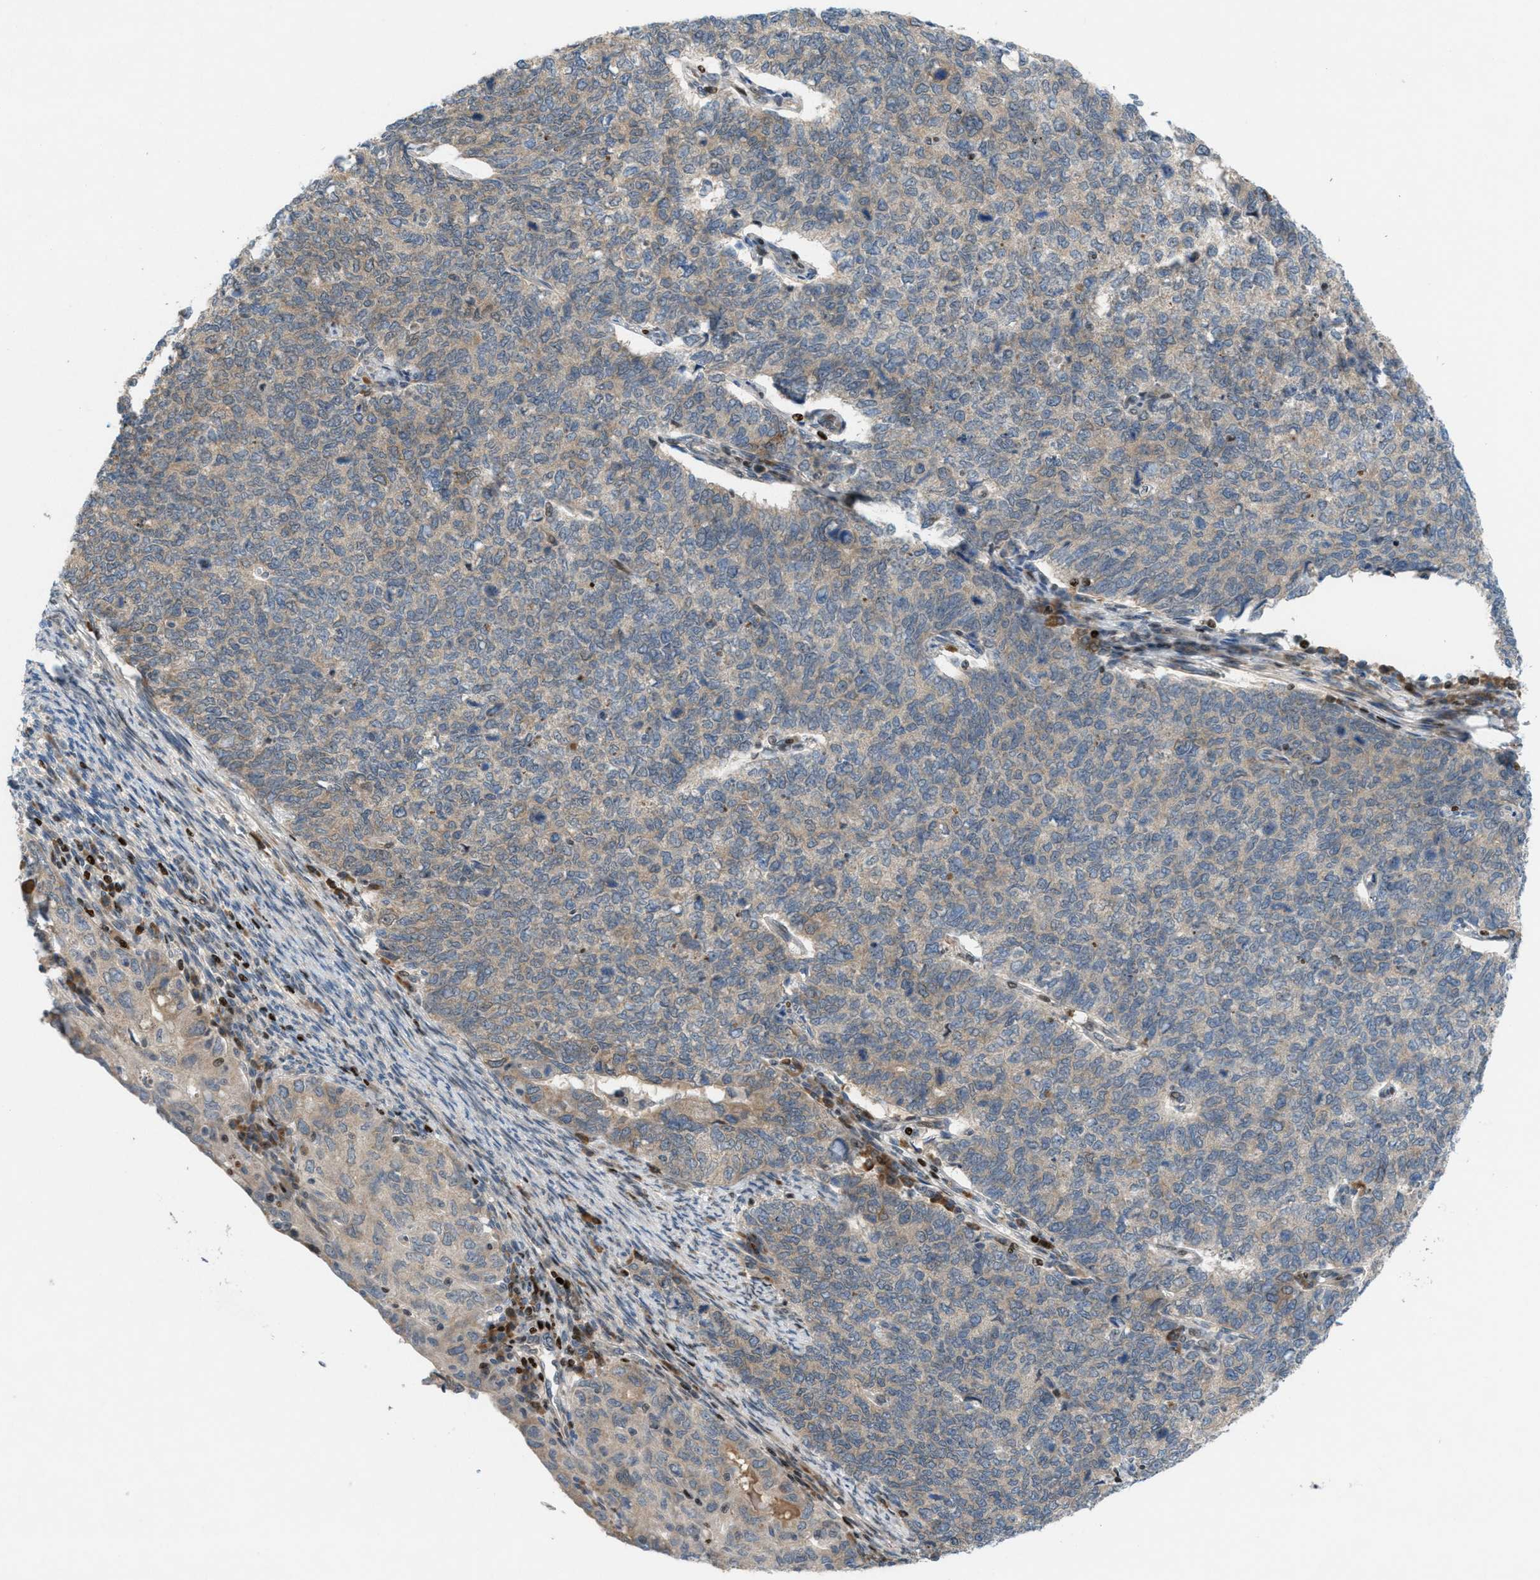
{"staining": {"intensity": "weak", "quantity": "<25%", "location": "cytoplasmic/membranous"}, "tissue": "cervical cancer", "cell_type": "Tumor cells", "image_type": "cancer", "snomed": [{"axis": "morphology", "description": "Squamous cell carcinoma, NOS"}, {"axis": "topography", "description": "Cervix"}], "caption": "This histopathology image is of cervical cancer stained with immunohistochemistry to label a protein in brown with the nuclei are counter-stained blue. There is no staining in tumor cells.", "gene": "ZNF276", "patient": {"sex": "female", "age": 63}}